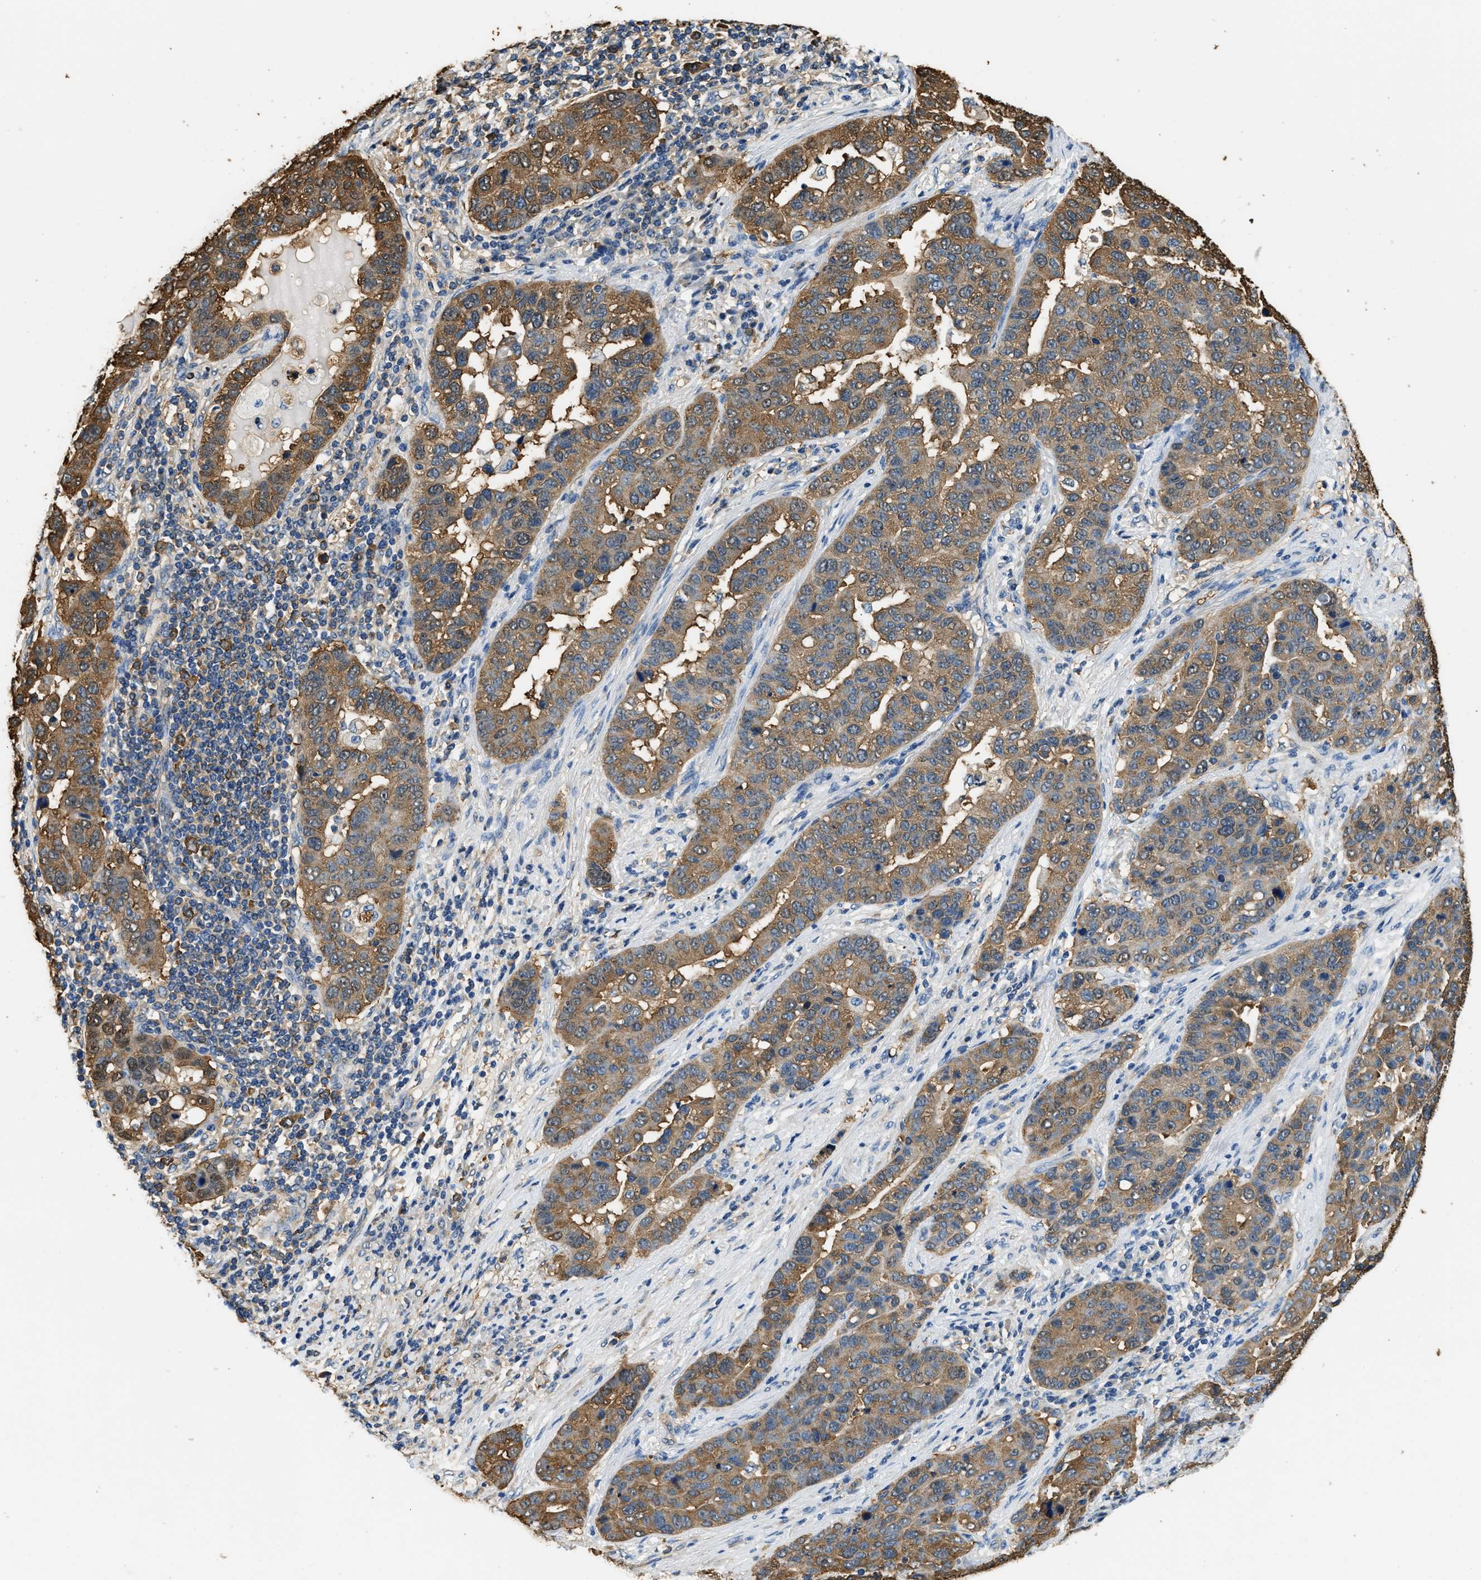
{"staining": {"intensity": "moderate", "quantity": ">75%", "location": "cytoplasmic/membranous"}, "tissue": "pancreatic cancer", "cell_type": "Tumor cells", "image_type": "cancer", "snomed": [{"axis": "morphology", "description": "Adenocarcinoma, NOS"}, {"axis": "topography", "description": "Pancreas"}], "caption": "Tumor cells demonstrate medium levels of moderate cytoplasmic/membranous expression in approximately >75% of cells in human adenocarcinoma (pancreatic).", "gene": "PPP2R1B", "patient": {"sex": "female", "age": 61}}